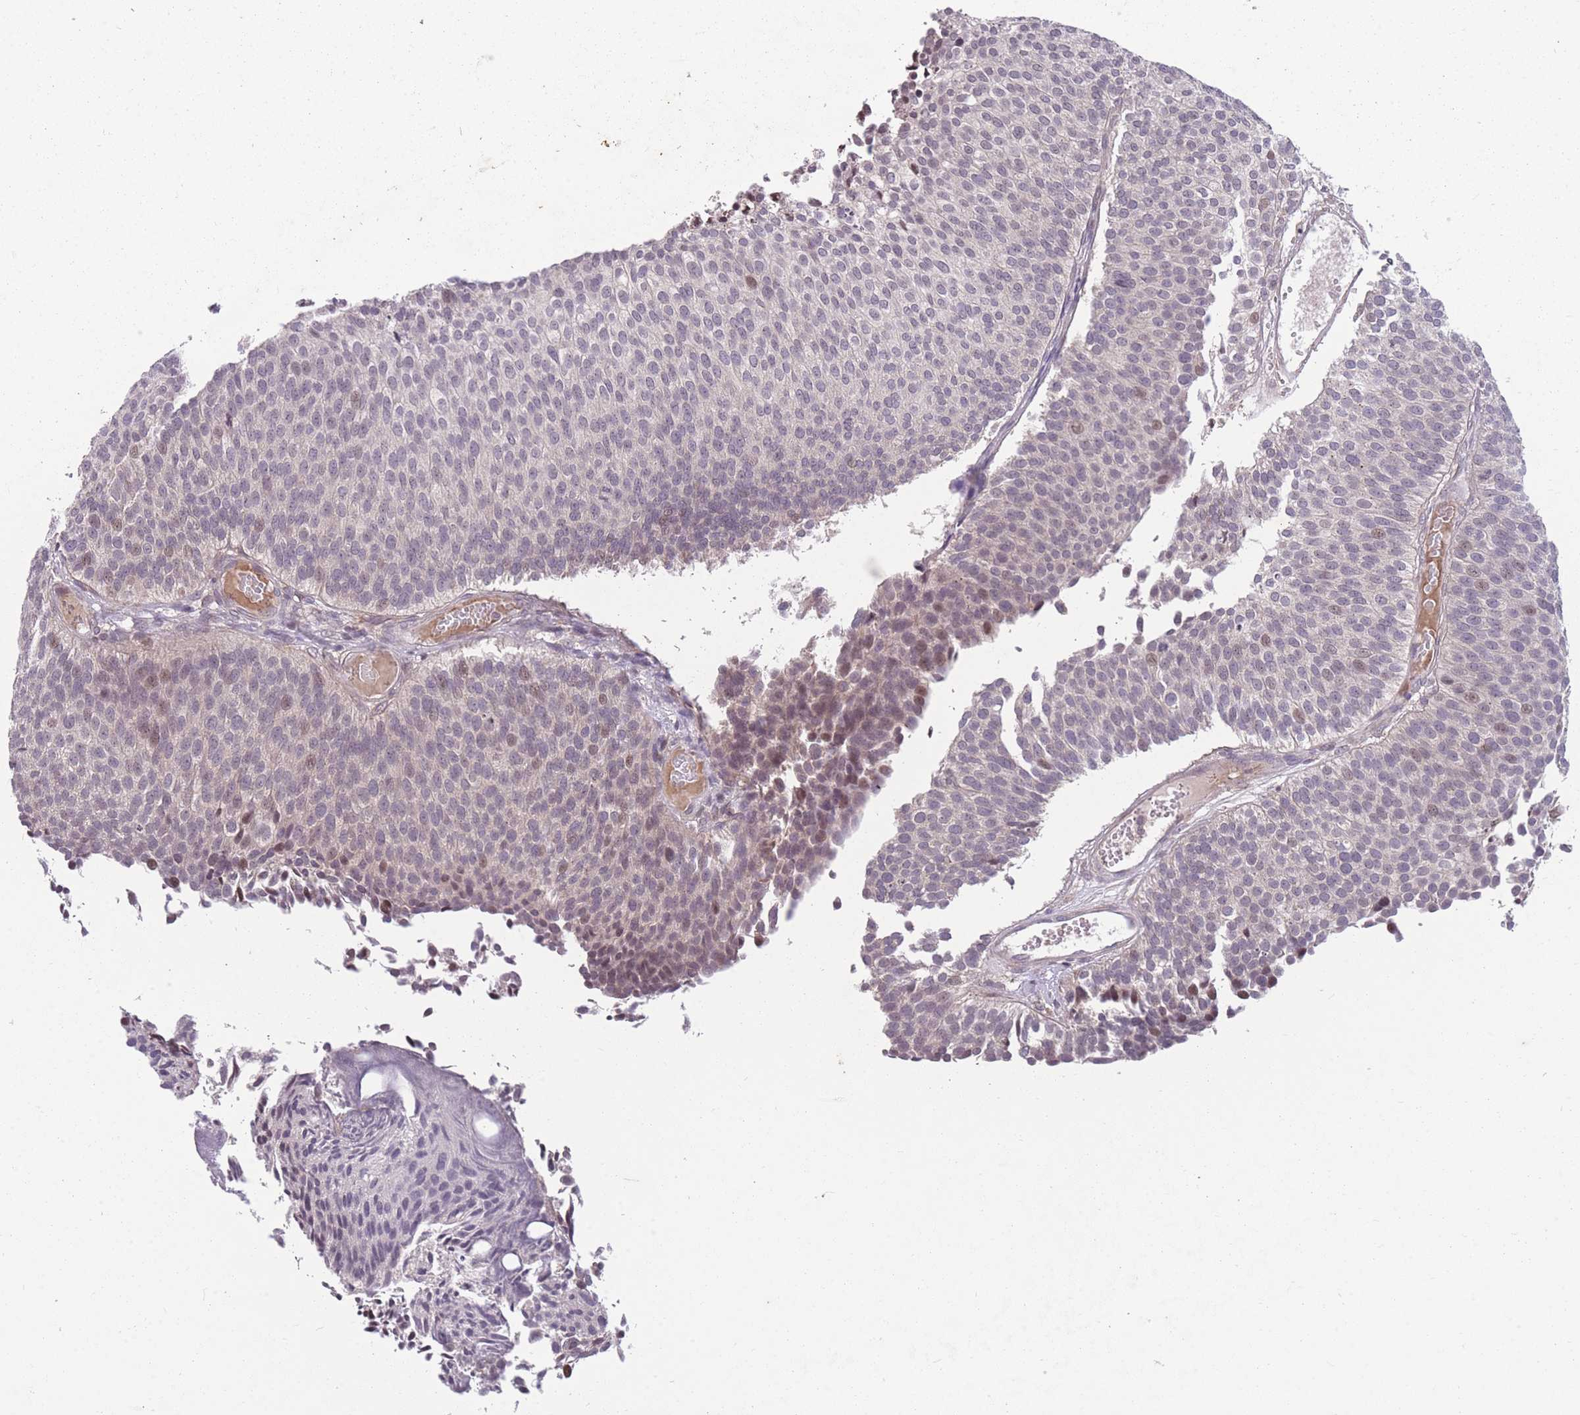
{"staining": {"intensity": "moderate", "quantity": "<25%", "location": "nuclear"}, "tissue": "urothelial cancer", "cell_type": "Tumor cells", "image_type": "cancer", "snomed": [{"axis": "morphology", "description": "Urothelial carcinoma, Low grade"}, {"axis": "topography", "description": "Urinary bladder"}], "caption": "Urothelial carcinoma (low-grade) tissue exhibits moderate nuclear staining in about <25% of tumor cells (DAB (3,3'-diaminobenzidine) = brown stain, brightfield microscopy at high magnification).", "gene": "GGT5", "patient": {"sex": "male", "age": 84}}